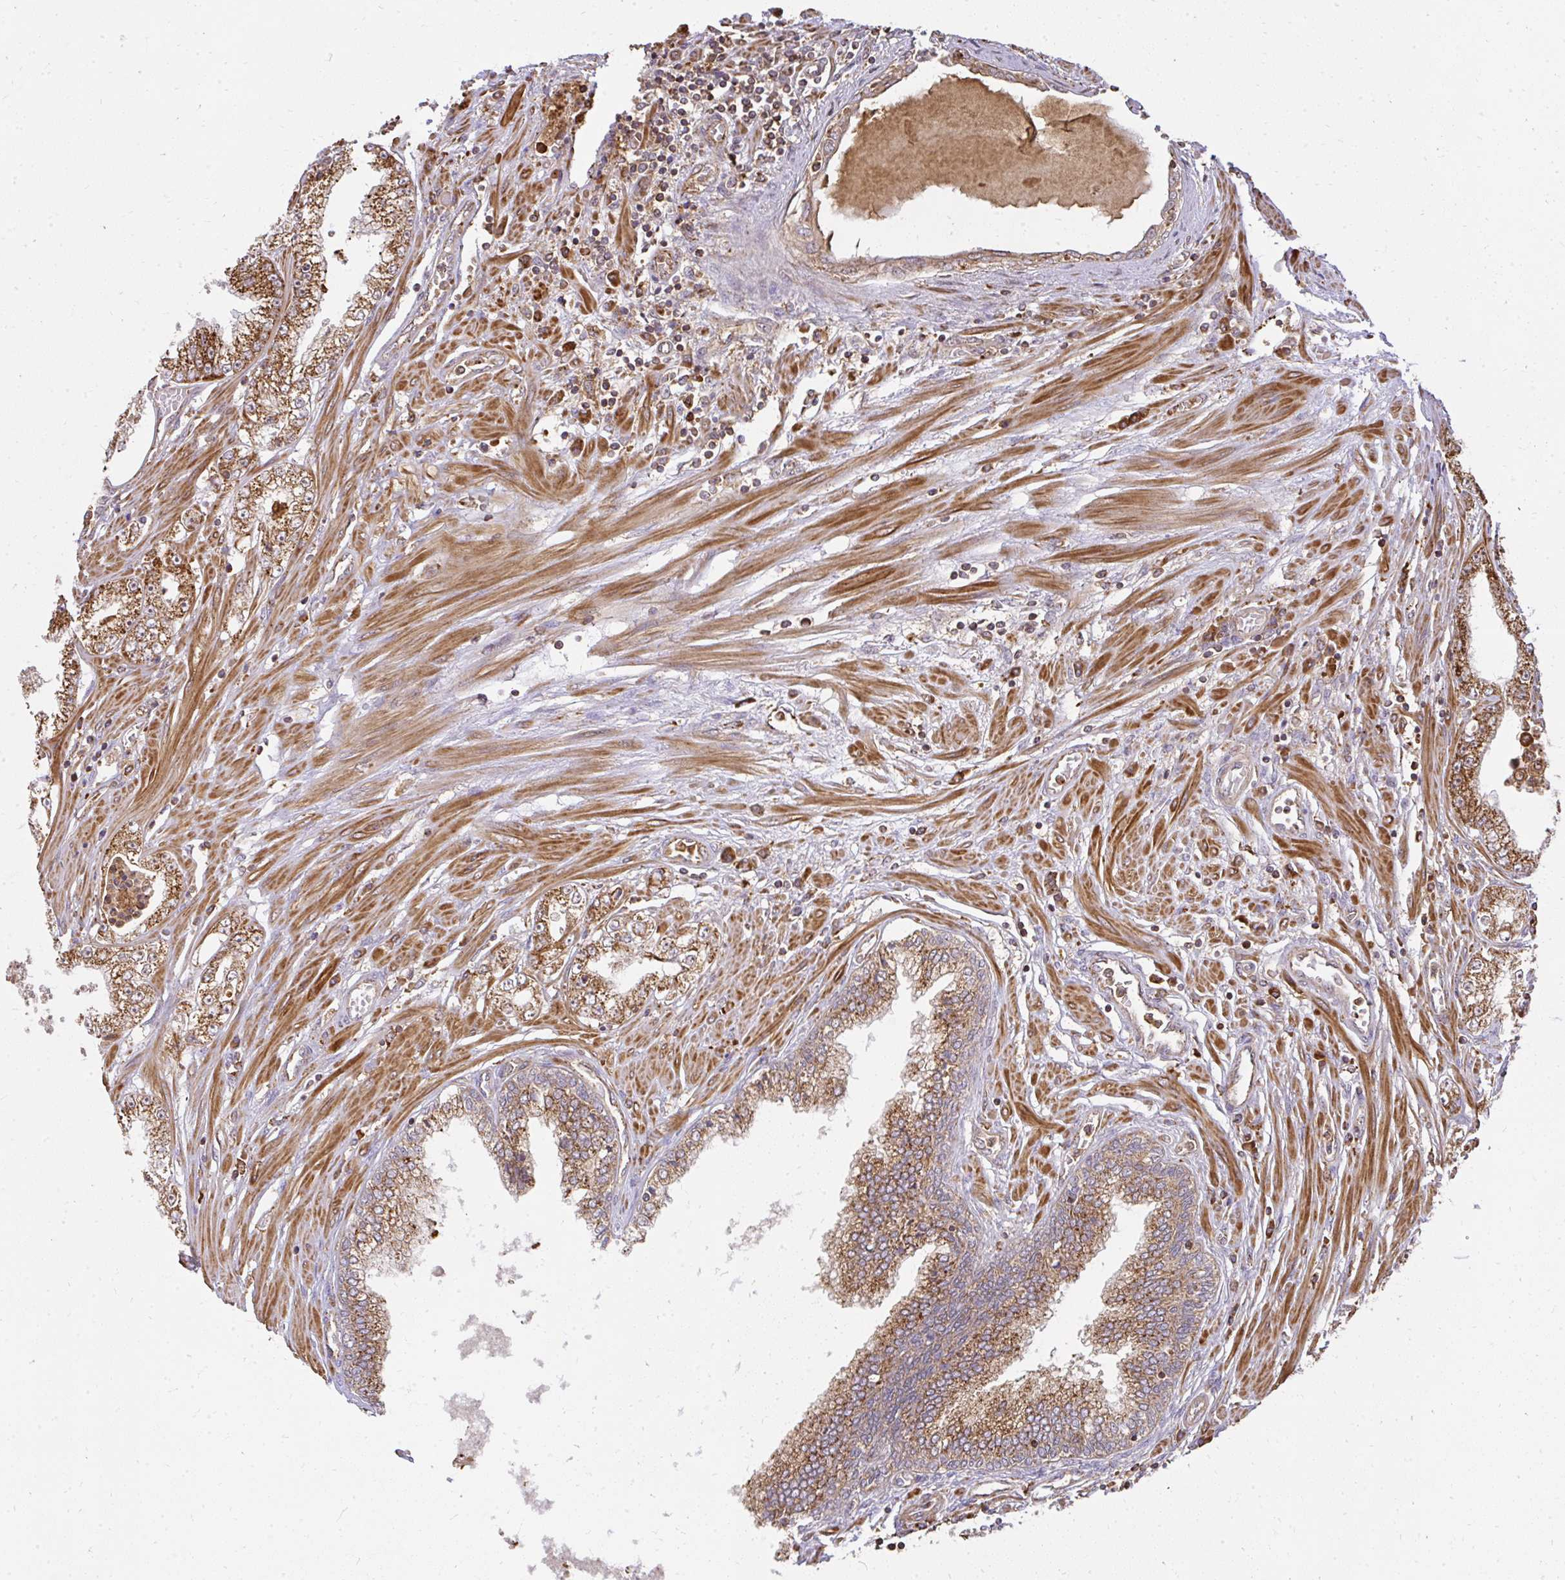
{"staining": {"intensity": "strong", "quantity": ">75%", "location": "cytoplasmic/membranous"}, "tissue": "prostate cancer", "cell_type": "Tumor cells", "image_type": "cancer", "snomed": [{"axis": "morphology", "description": "Adenocarcinoma, High grade"}, {"axis": "topography", "description": "Prostate"}], "caption": "Strong cytoplasmic/membranous expression for a protein is appreciated in about >75% of tumor cells of prostate high-grade adenocarcinoma using IHC.", "gene": "GNS", "patient": {"sex": "male", "age": 69}}